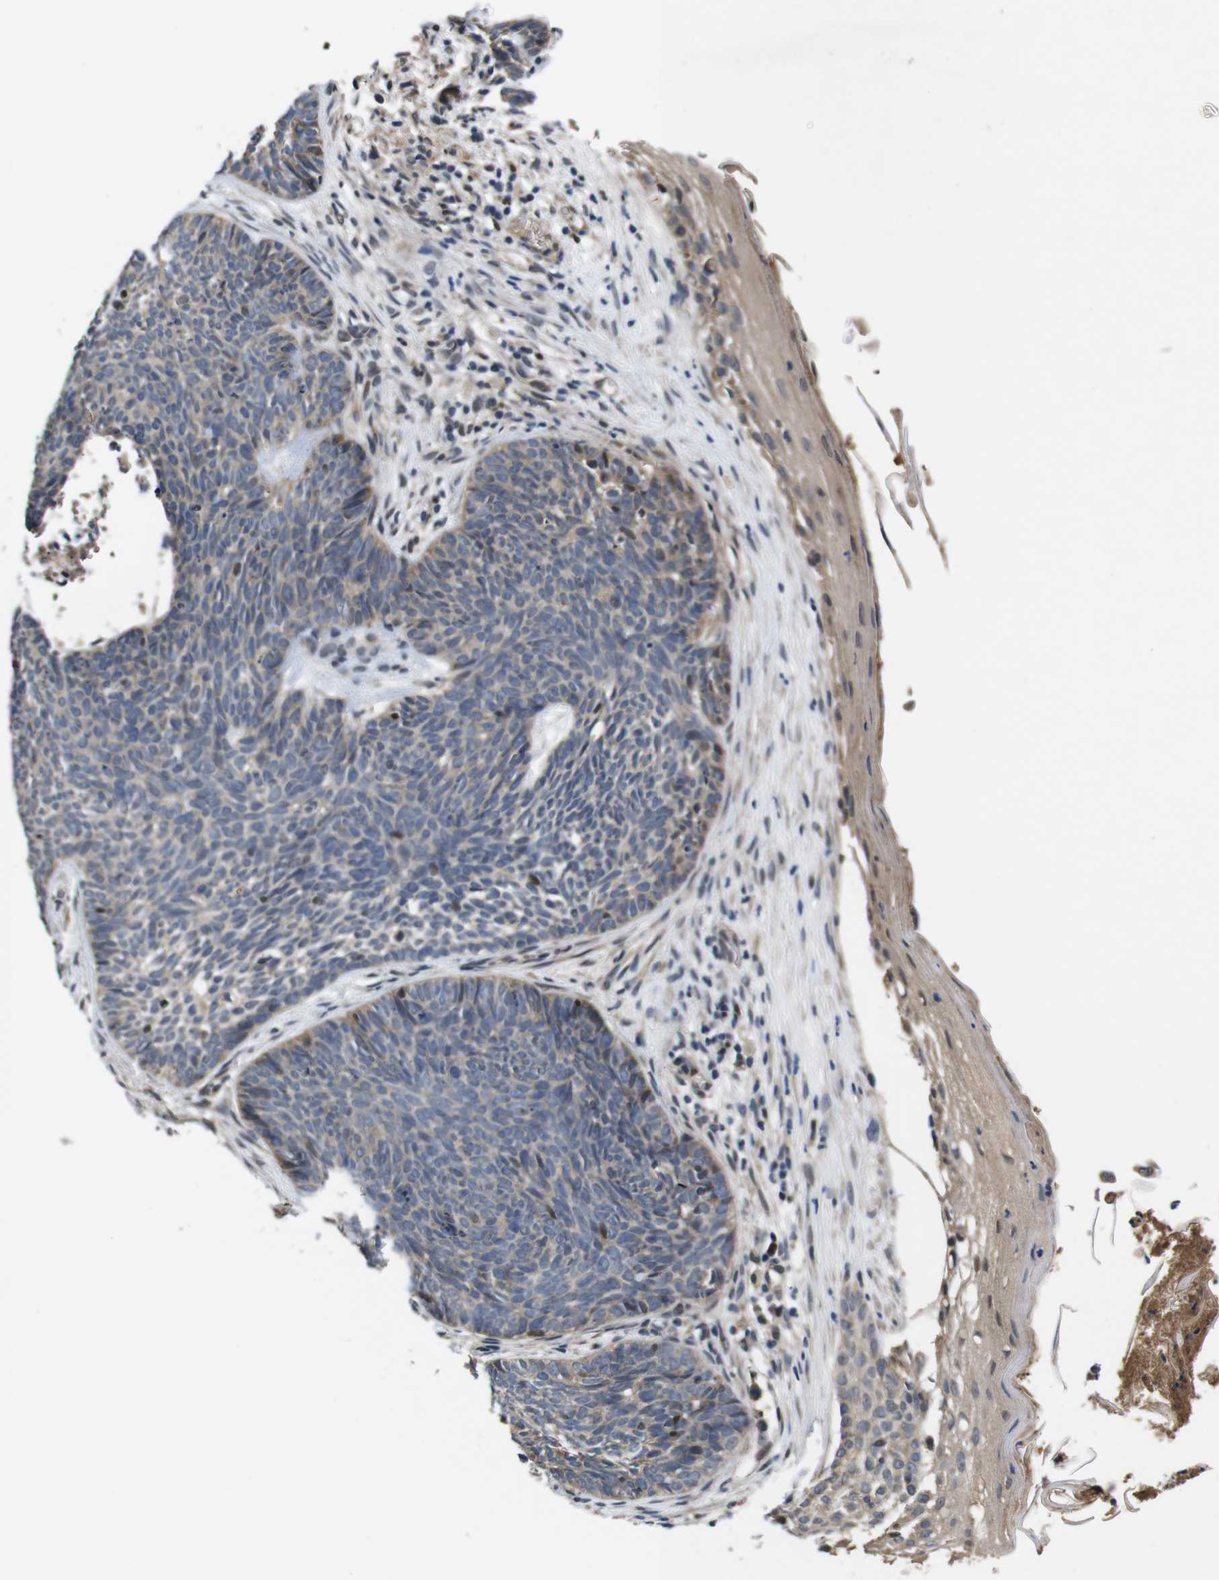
{"staining": {"intensity": "weak", "quantity": "25%-75%", "location": "cytoplasmic/membranous"}, "tissue": "skin cancer", "cell_type": "Tumor cells", "image_type": "cancer", "snomed": [{"axis": "morphology", "description": "Basal cell carcinoma"}, {"axis": "topography", "description": "Skin"}], "caption": "Tumor cells display low levels of weak cytoplasmic/membranous expression in about 25%-75% of cells in human skin cancer (basal cell carcinoma). (brown staining indicates protein expression, while blue staining denotes nuclei).", "gene": "ZBTB46", "patient": {"sex": "female", "age": 70}}